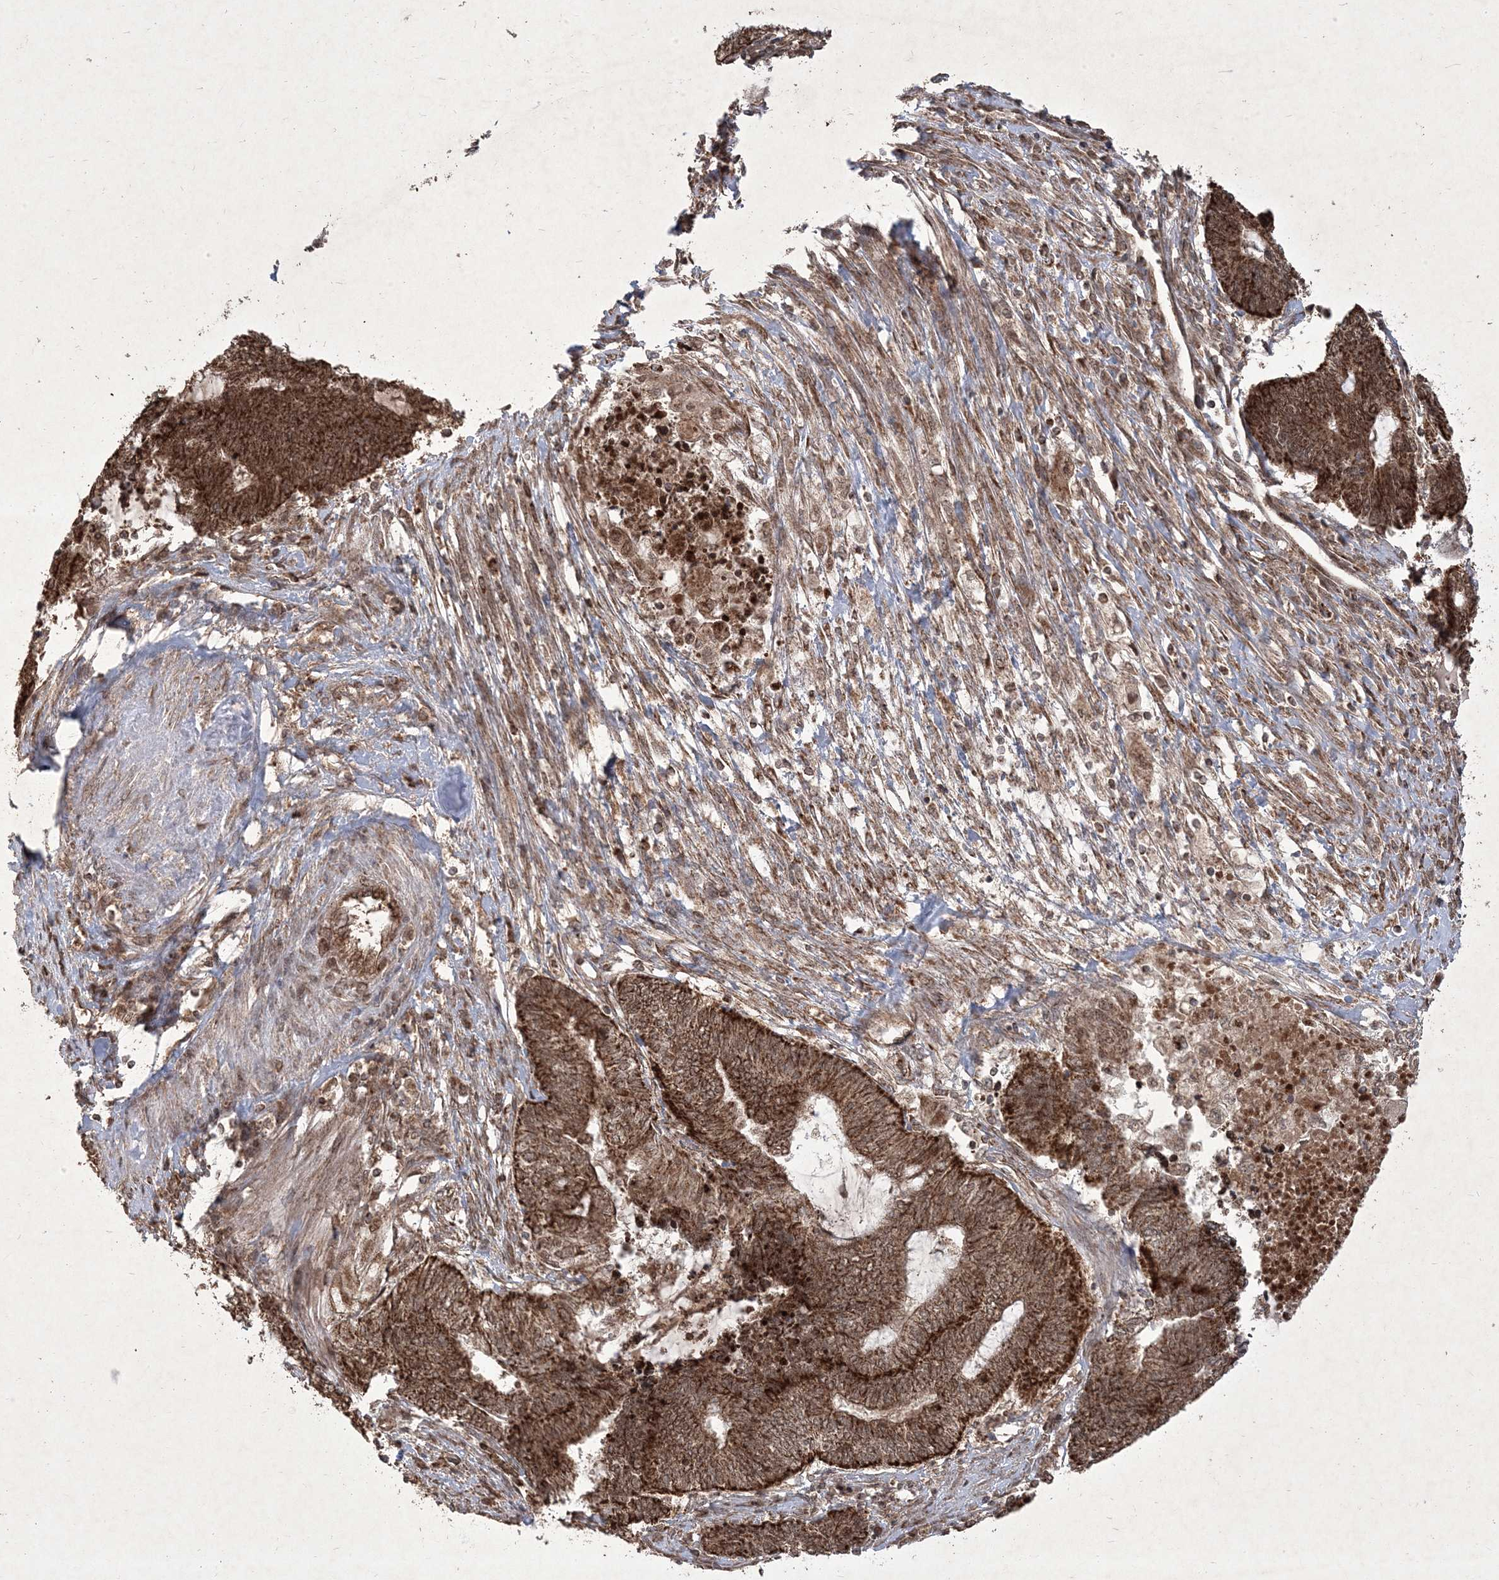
{"staining": {"intensity": "strong", "quantity": ">75%", "location": "cytoplasmic/membranous,nuclear"}, "tissue": "endometrial cancer", "cell_type": "Tumor cells", "image_type": "cancer", "snomed": [{"axis": "morphology", "description": "Adenocarcinoma, NOS"}, {"axis": "topography", "description": "Uterus"}, {"axis": "topography", "description": "Endometrium"}], "caption": "High-magnification brightfield microscopy of endometrial cancer (adenocarcinoma) stained with DAB (3,3'-diaminobenzidine) (brown) and counterstained with hematoxylin (blue). tumor cells exhibit strong cytoplasmic/membranous and nuclear positivity is seen in about>75% of cells.", "gene": "PLEKHM2", "patient": {"sex": "female", "age": 70}}